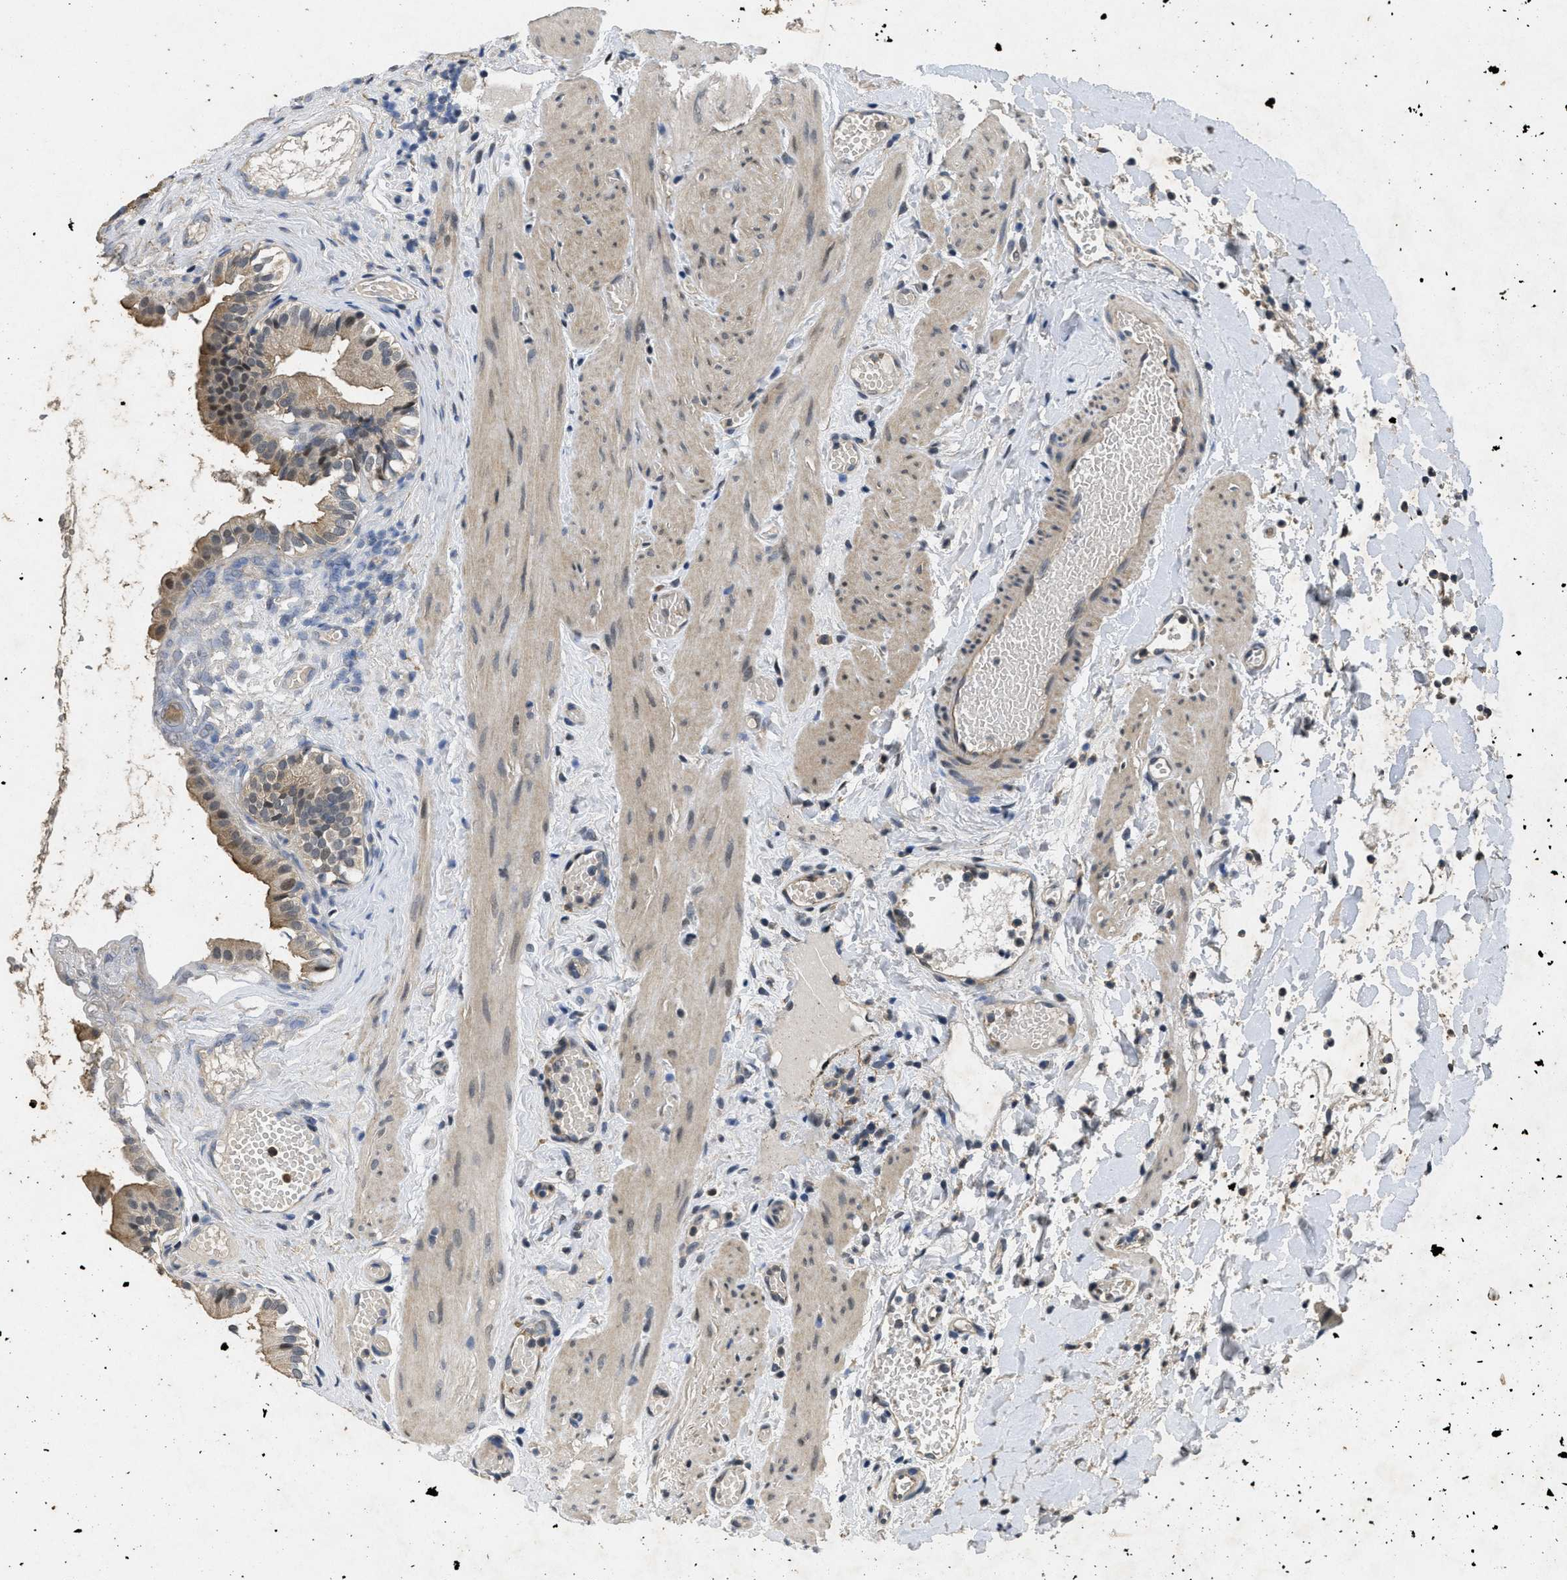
{"staining": {"intensity": "moderate", "quantity": "<25%", "location": "cytoplasmic/membranous,nuclear"}, "tissue": "gallbladder", "cell_type": "Glandular cells", "image_type": "normal", "snomed": [{"axis": "morphology", "description": "Normal tissue, NOS"}, {"axis": "topography", "description": "Gallbladder"}], "caption": "Benign gallbladder shows moderate cytoplasmic/membranous,nuclear staining in about <25% of glandular cells.", "gene": "PAPOLG", "patient": {"sex": "female", "age": 26}}